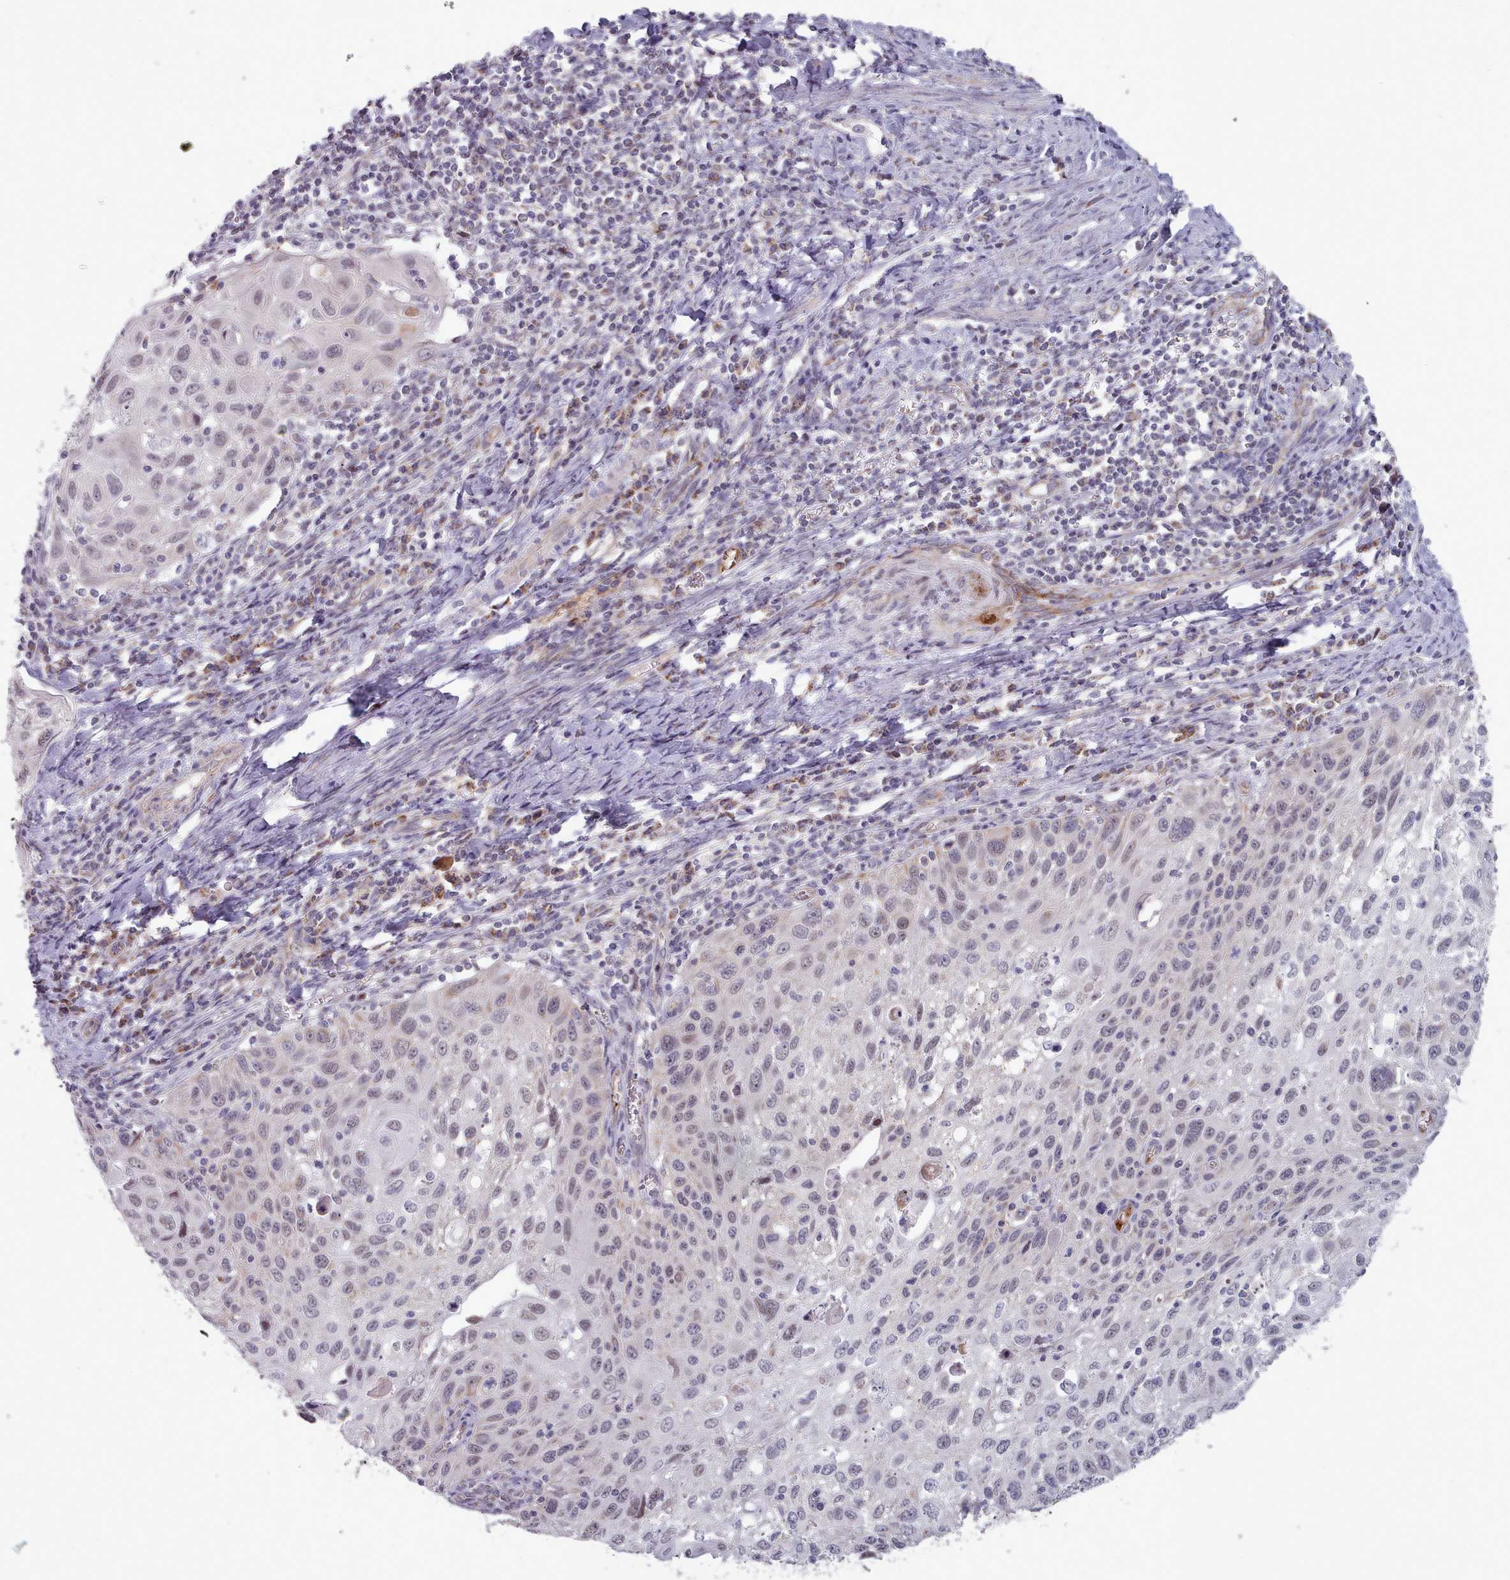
{"staining": {"intensity": "weak", "quantity": "<25%", "location": "nuclear"}, "tissue": "cervical cancer", "cell_type": "Tumor cells", "image_type": "cancer", "snomed": [{"axis": "morphology", "description": "Squamous cell carcinoma, NOS"}, {"axis": "topography", "description": "Cervix"}], "caption": "This is a histopathology image of IHC staining of cervical squamous cell carcinoma, which shows no staining in tumor cells.", "gene": "TRARG1", "patient": {"sex": "female", "age": 70}}